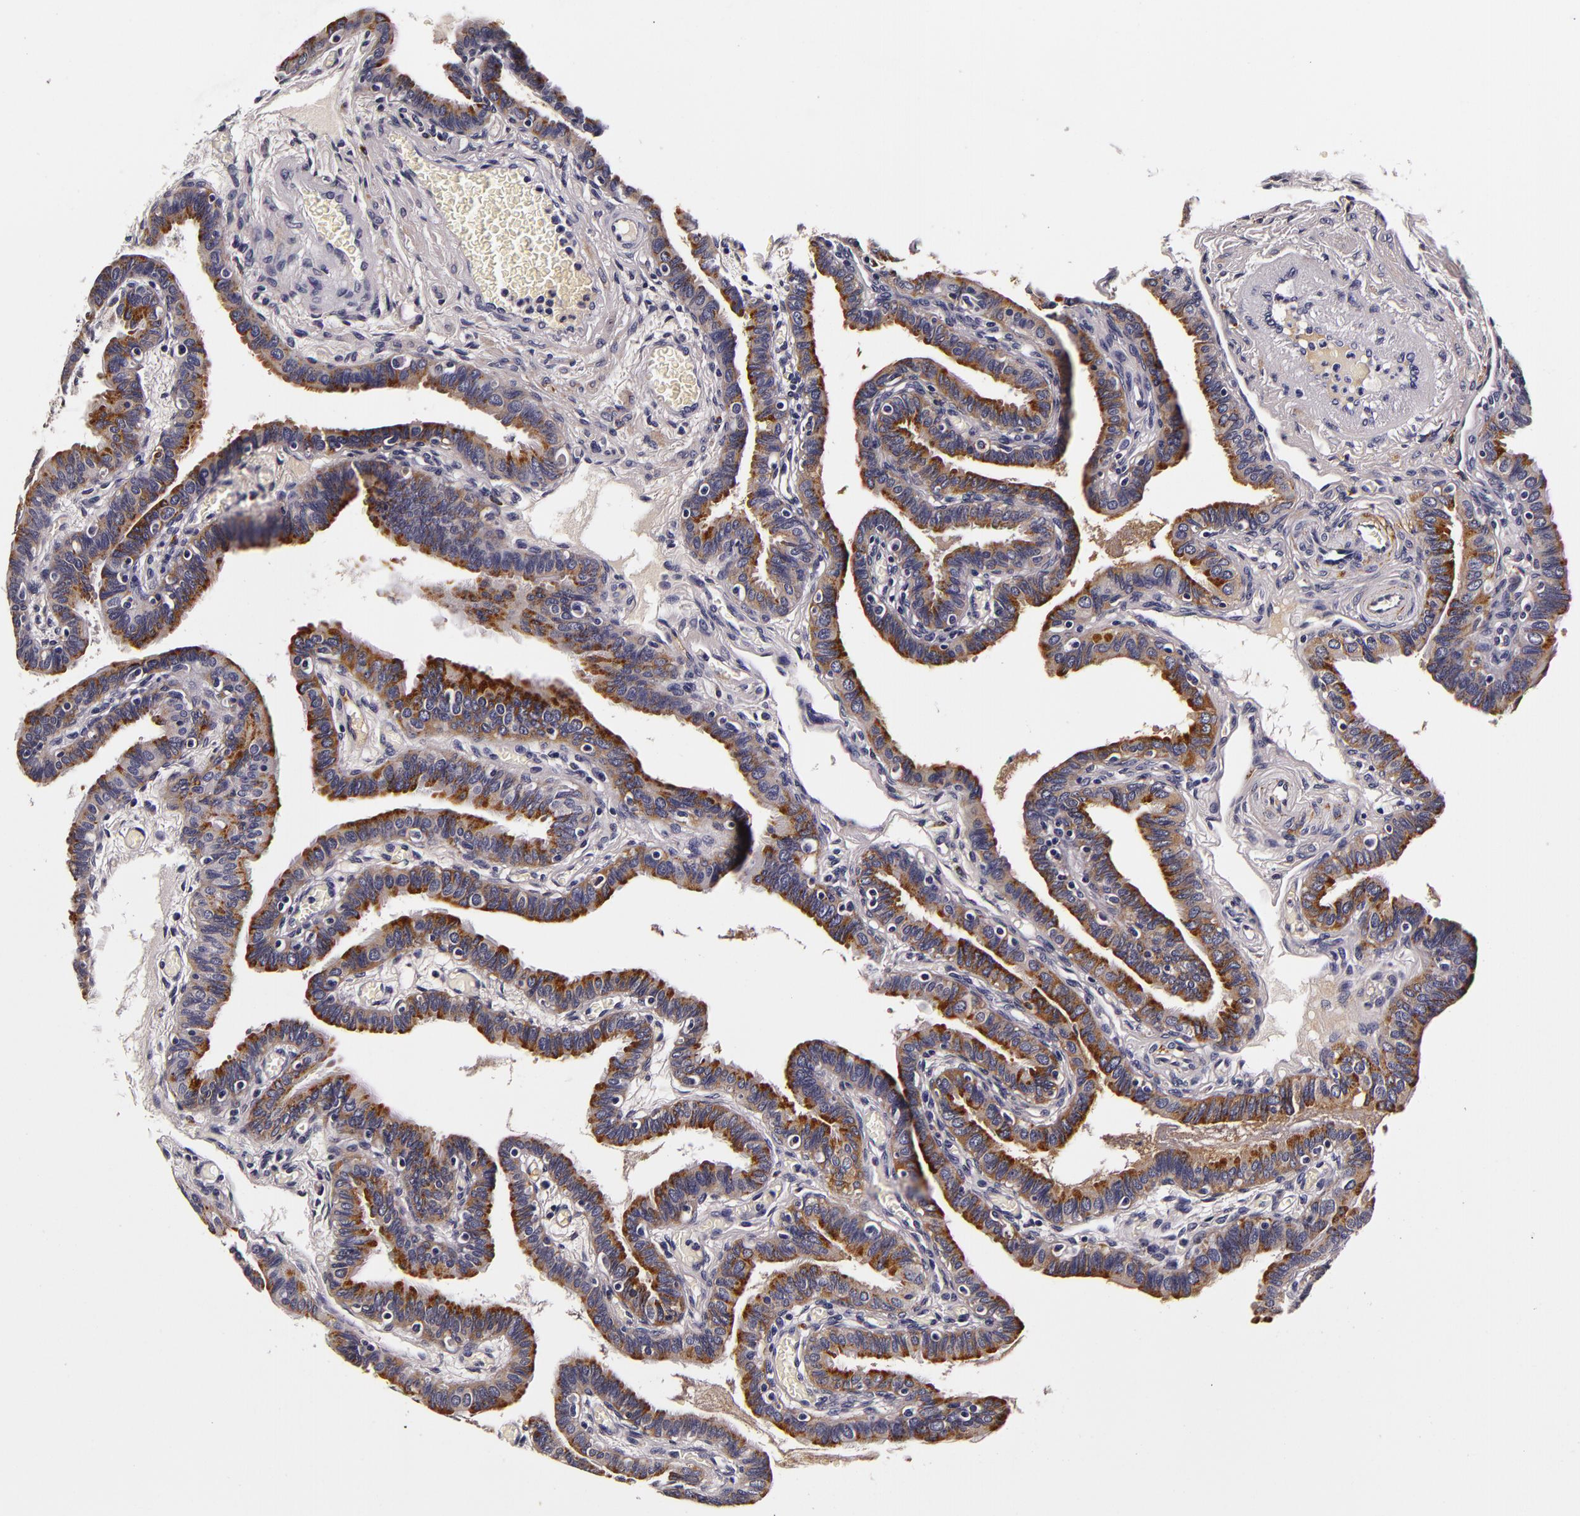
{"staining": {"intensity": "moderate", "quantity": "25%-75%", "location": "cytoplasmic/membranous"}, "tissue": "fallopian tube", "cell_type": "Glandular cells", "image_type": "normal", "snomed": [{"axis": "morphology", "description": "Normal tissue, NOS"}, {"axis": "topography", "description": "Fallopian tube"}], "caption": "This micrograph reveals immunohistochemistry staining of unremarkable fallopian tube, with medium moderate cytoplasmic/membranous expression in approximately 25%-75% of glandular cells.", "gene": "LGALS3BP", "patient": {"sex": "female", "age": 38}}